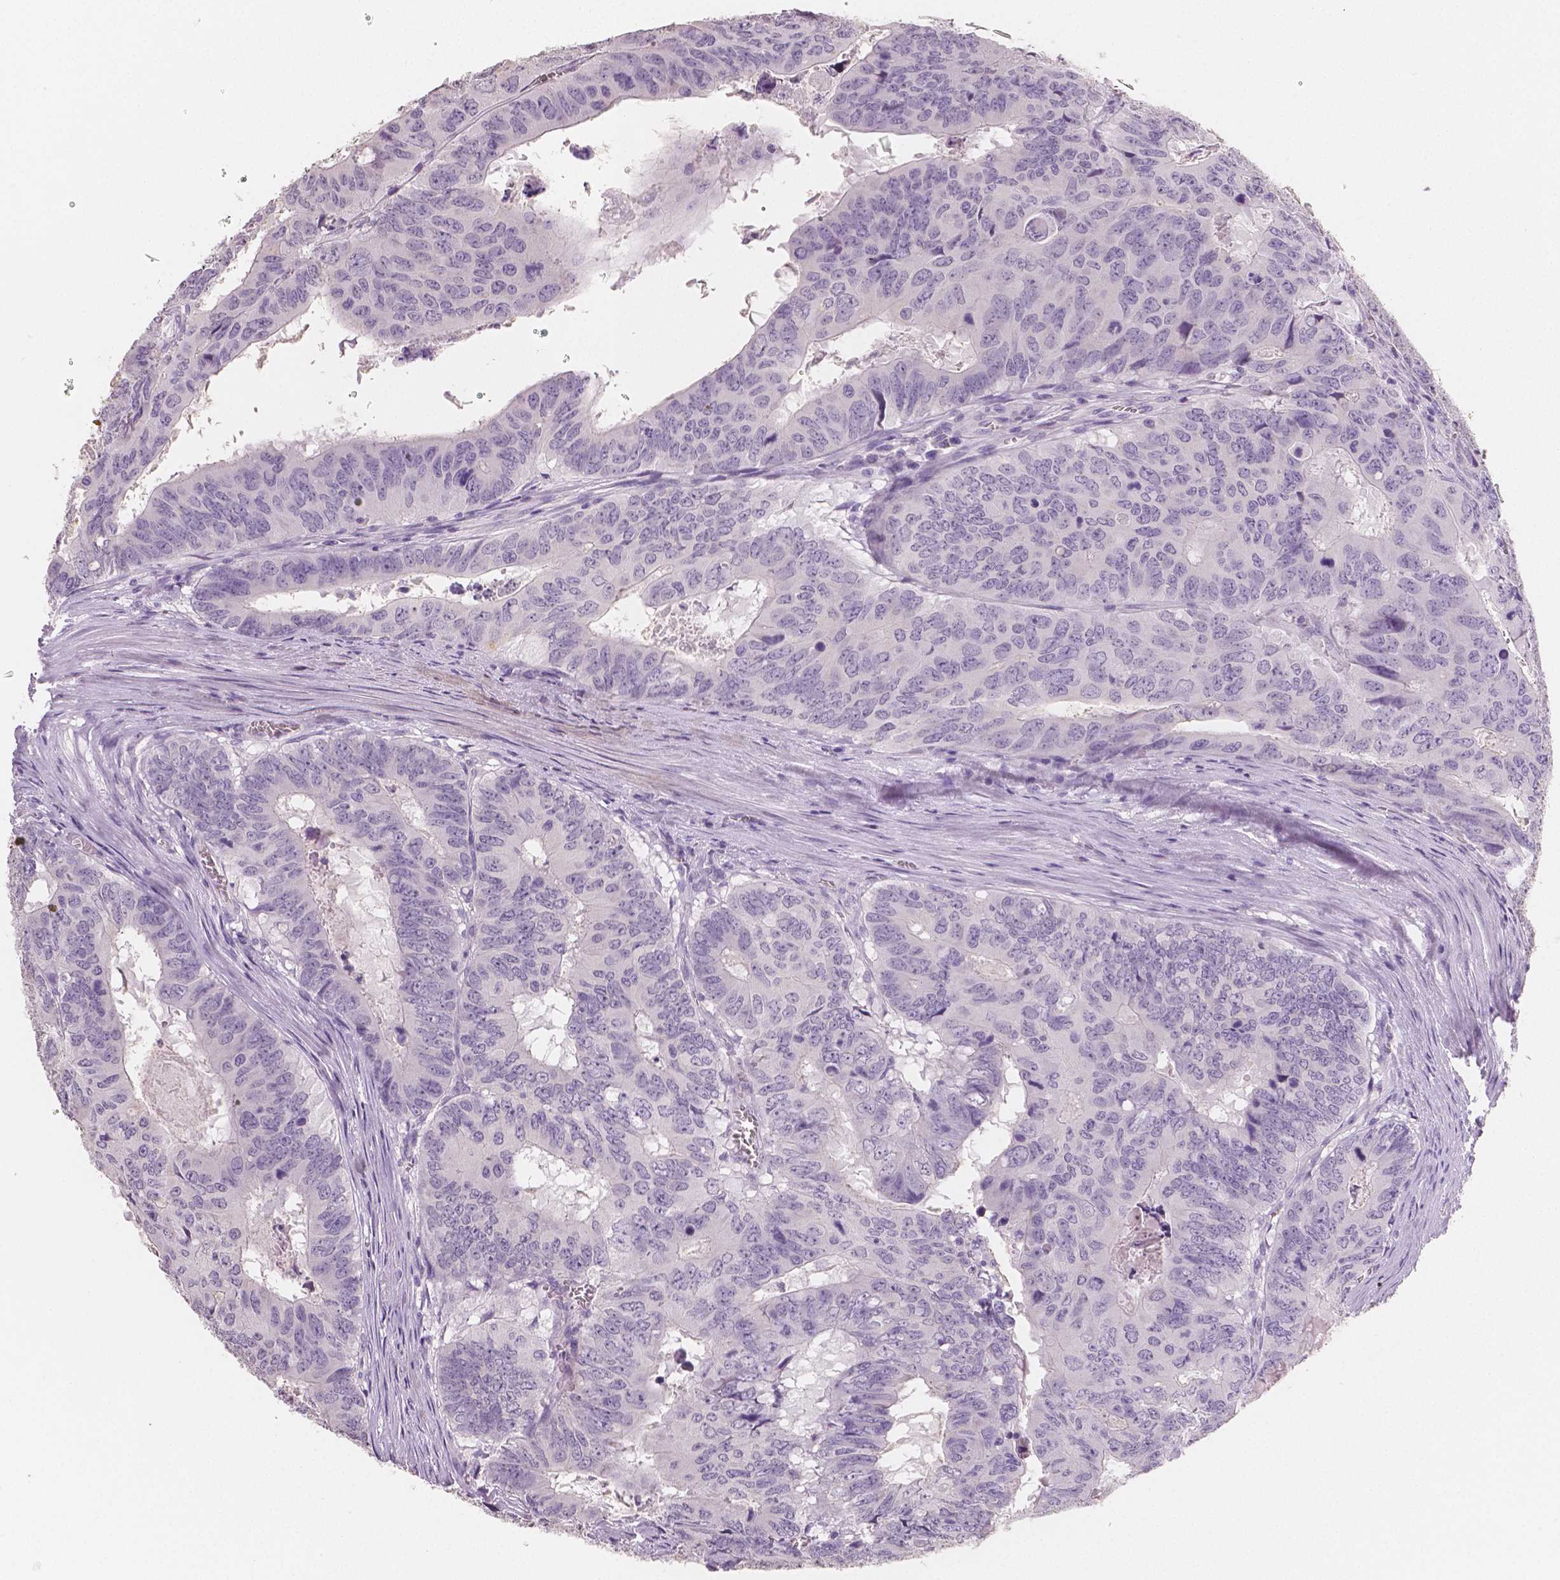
{"staining": {"intensity": "negative", "quantity": "none", "location": "none"}, "tissue": "colorectal cancer", "cell_type": "Tumor cells", "image_type": "cancer", "snomed": [{"axis": "morphology", "description": "Adenocarcinoma, NOS"}, {"axis": "topography", "description": "Colon"}], "caption": "An immunohistochemistry image of colorectal cancer (adenocarcinoma) is shown. There is no staining in tumor cells of colorectal cancer (adenocarcinoma). (IHC, brightfield microscopy, high magnification).", "gene": "TSPAN7", "patient": {"sex": "male", "age": 79}}